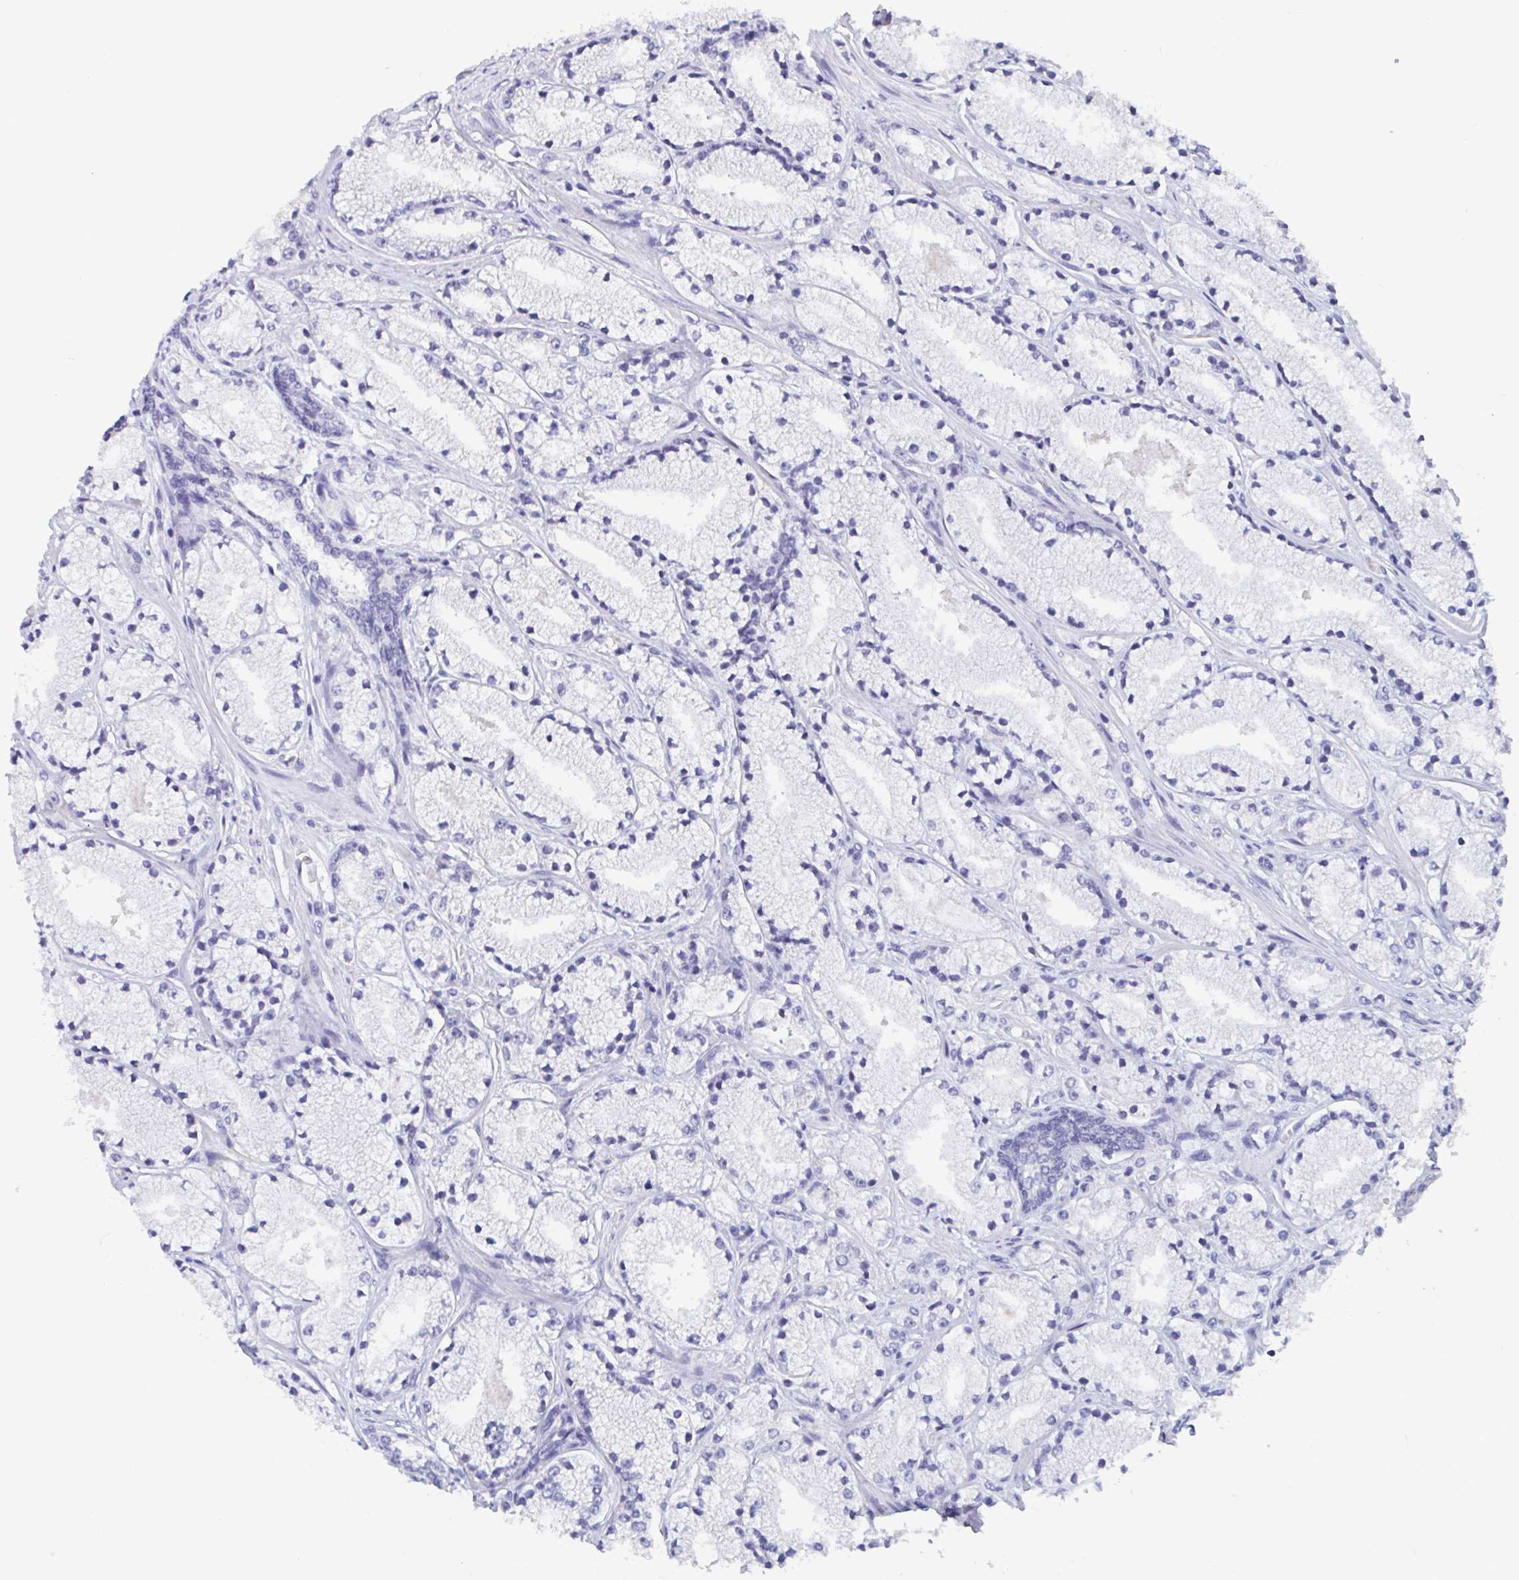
{"staining": {"intensity": "negative", "quantity": "none", "location": "none"}, "tissue": "prostate cancer", "cell_type": "Tumor cells", "image_type": "cancer", "snomed": [{"axis": "morphology", "description": "Adenocarcinoma, High grade"}, {"axis": "topography", "description": "Prostate"}], "caption": "A photomicrograph of human prostate cancer is negative for staining in tumor cells.", "gene": "UNKL", "patient": {"sex": "male", "age": 63}}